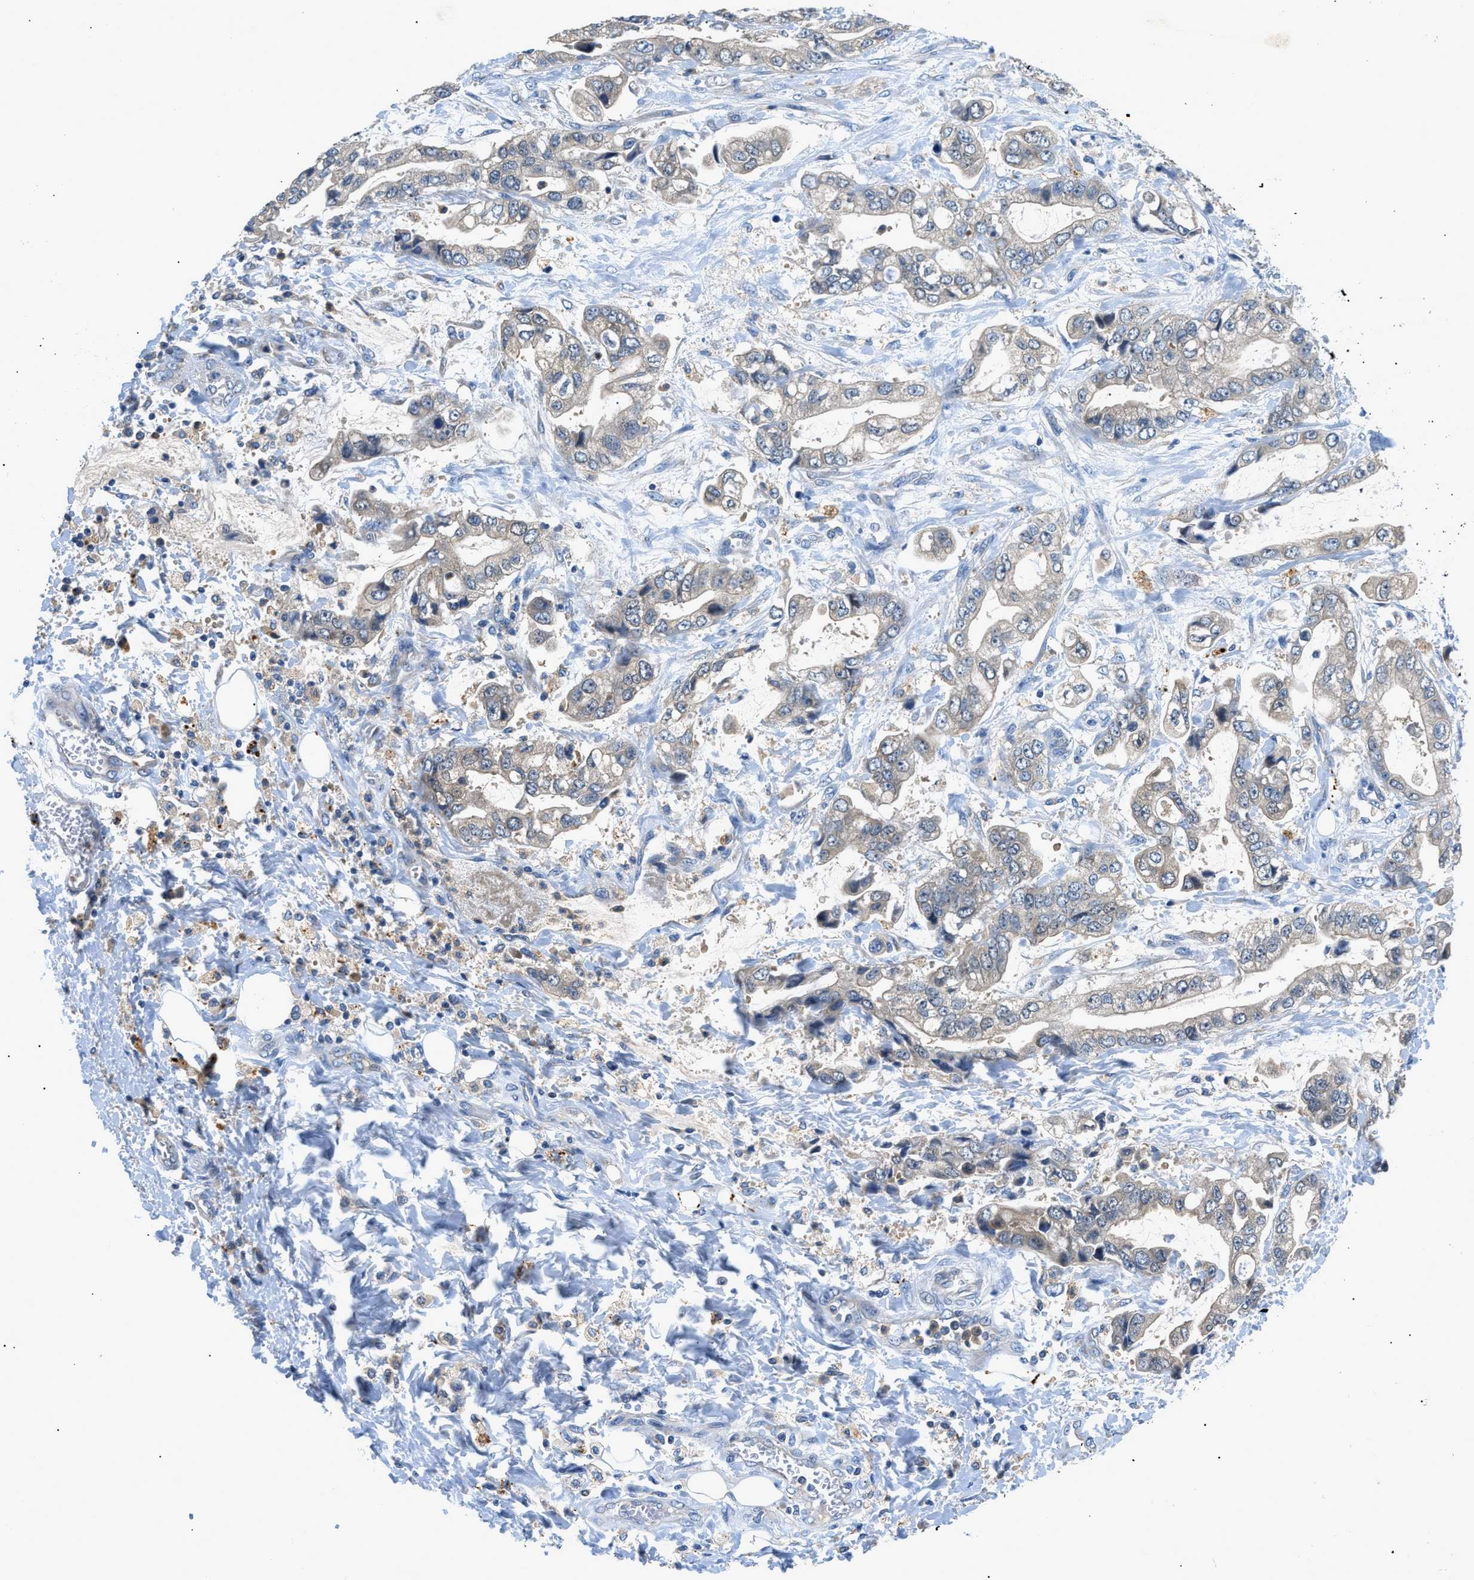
{"staining": {"intensity": "weak", "quantity": "<25%", "location": "cytoplasmic/membranous"}, "tissue": "stomach cancer", "cell_type": "Tumor cells", "image_type": "cancer", "snomed": [{"axis": "morphology", "description": "Normal tissue, NOS"}, {"axis": "morphology", "description": "Adenocarcinoma, NOS"}, {"axis": "topography", "description": "Stomach"}], "caption": "Tumor cells show no significant expression in stomach adenocarcinoma. Nuclei are stained in blue.", "gene": "ADGRE3", "patient": {"sex": "male", "age": 62}}